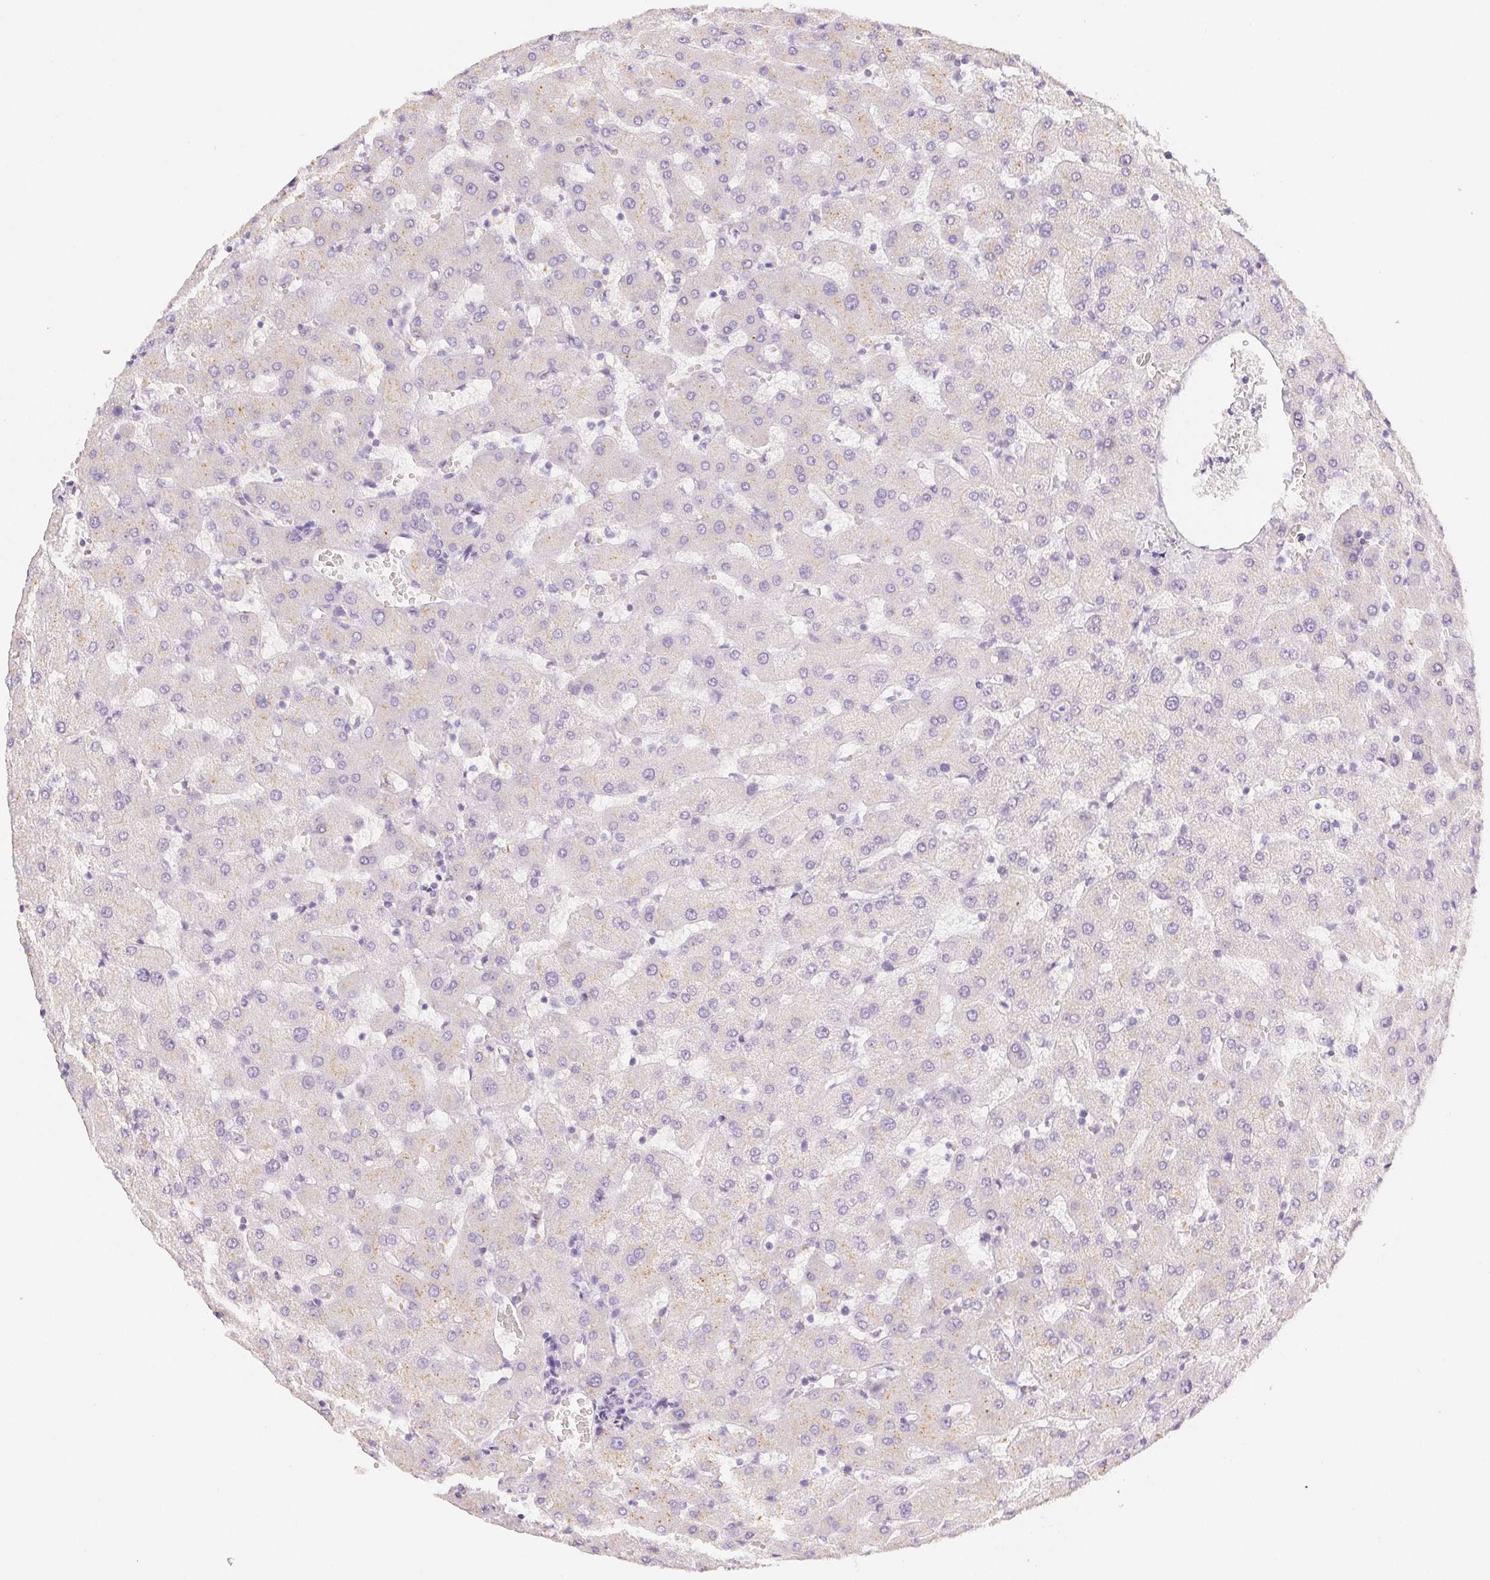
{"staining": {"intensity": "negative", "quantity": "none", "location": "none"}, "tissue": "liver", "cell_type": "Cholangiocytes", "image_type": "normal", "snomed": [{"axis": "morphology", "description": "Normal tissue, NOS"}, {"axis": "topography", "description": "Liver"}], "caption": "This is an immunohistochemistry micrograph of unremarkable liver. There is no positivity in cholangiocytes.", "gene": "SLC5A2", "patient": {"sex": "female", "age": 63}}